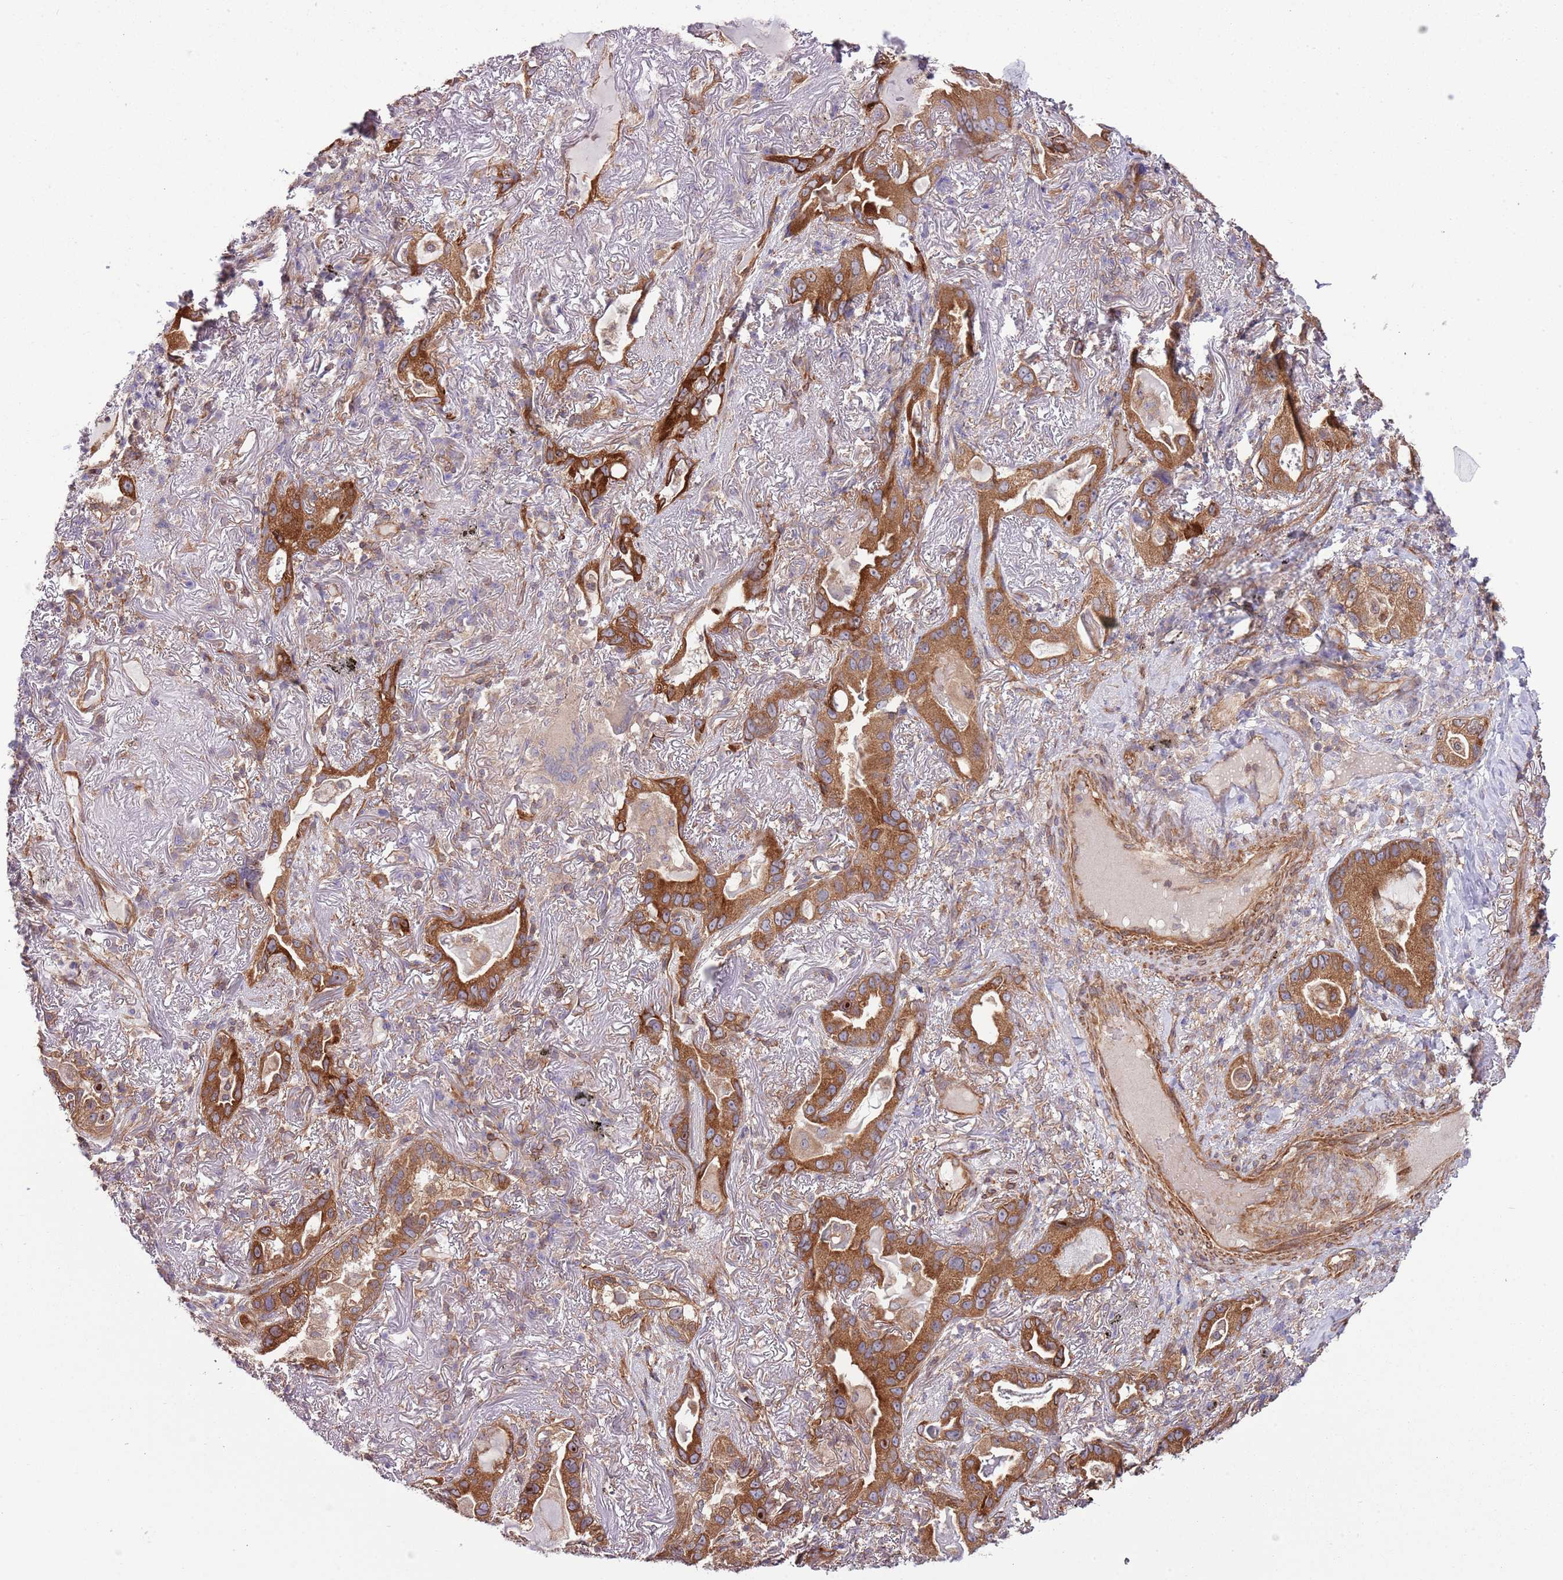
{"staining": {"intensity": "strong", "quantity": ">75%", "location": "cytoplasmic/membranous"}, "tissue": "lung cancer", "cell_type": "Tumor cells", "image_type": "cancer", "snomed": [{"axis": "morphology", "description": "Adenocarcinoma, NOS"}, {"axis": "topography", "description": "Lung"}], "caption": "Lung cancer (adenocarcinoma) stained with immunohistochemistry (IHC) shows strong cytoplasmic/membranous staining in approximately >75% of tumor cells.", "gene": "LPIN2", "patient": {"sex": "female", "age": 69}}